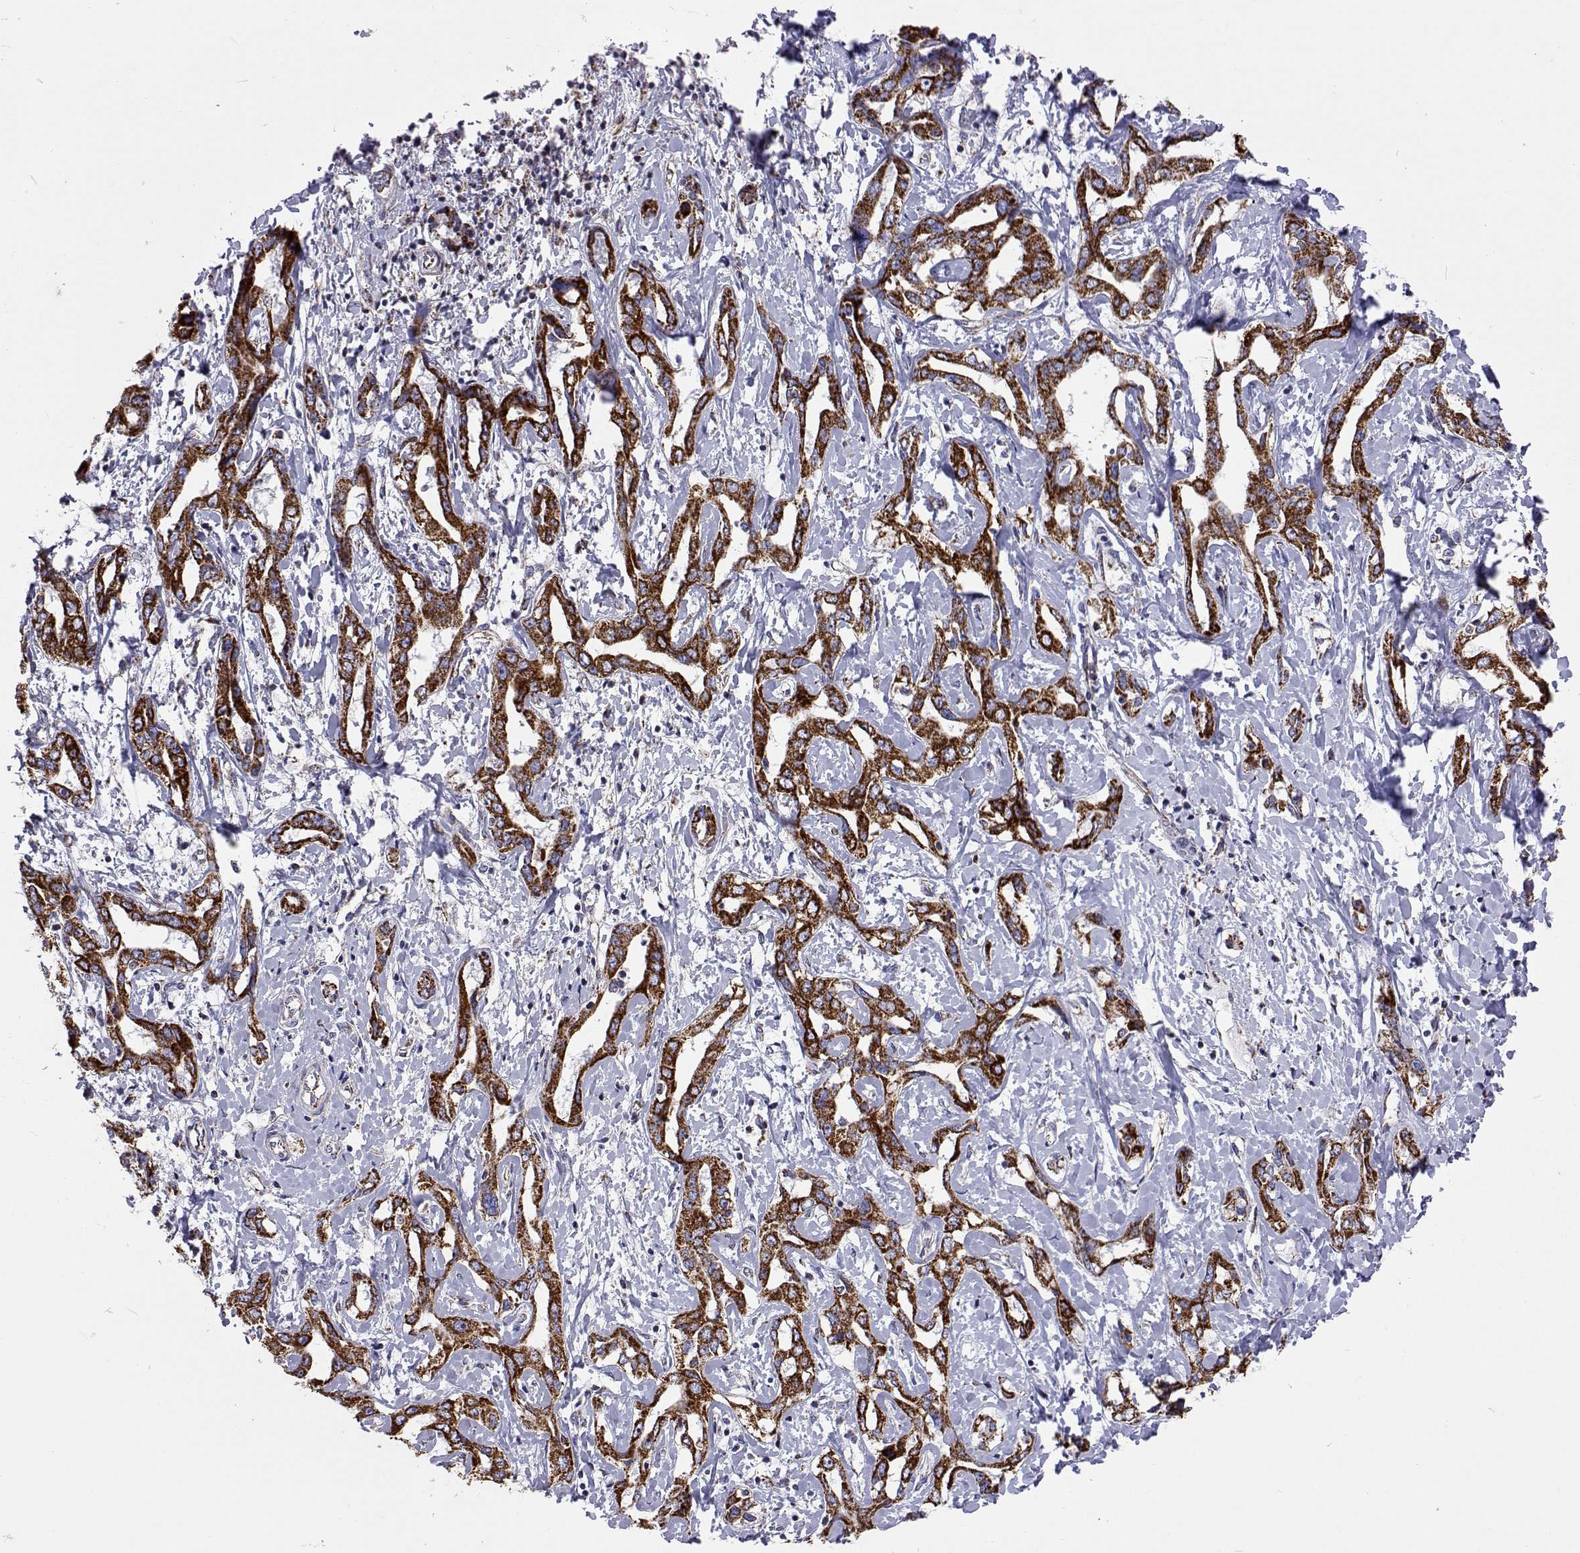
{"staining": {"intensity": "strong", "quantity": ">75%", "location": "cytoplasmic/membranous"}, "tissue": "liver cancer", "cell_type": "Tumor cells", "image_type": "cancer", "snomed": [{"axis": "morphology", "description": "Cholangiocarcinoma"}, {"axis": "topography", "description": "Liver"}], "caption": "High-power microscopy captured an immunohistochemistry image of liver cancer (cholangiocarcinoma), revealing strong cytoplasmic/membranous staining in approximately >75% of tumor cells. (DAB IHC with brightfield microscopy, high magnification).", "gene": "MCCC2", "patient": {"sex": "male", "age": 59}}